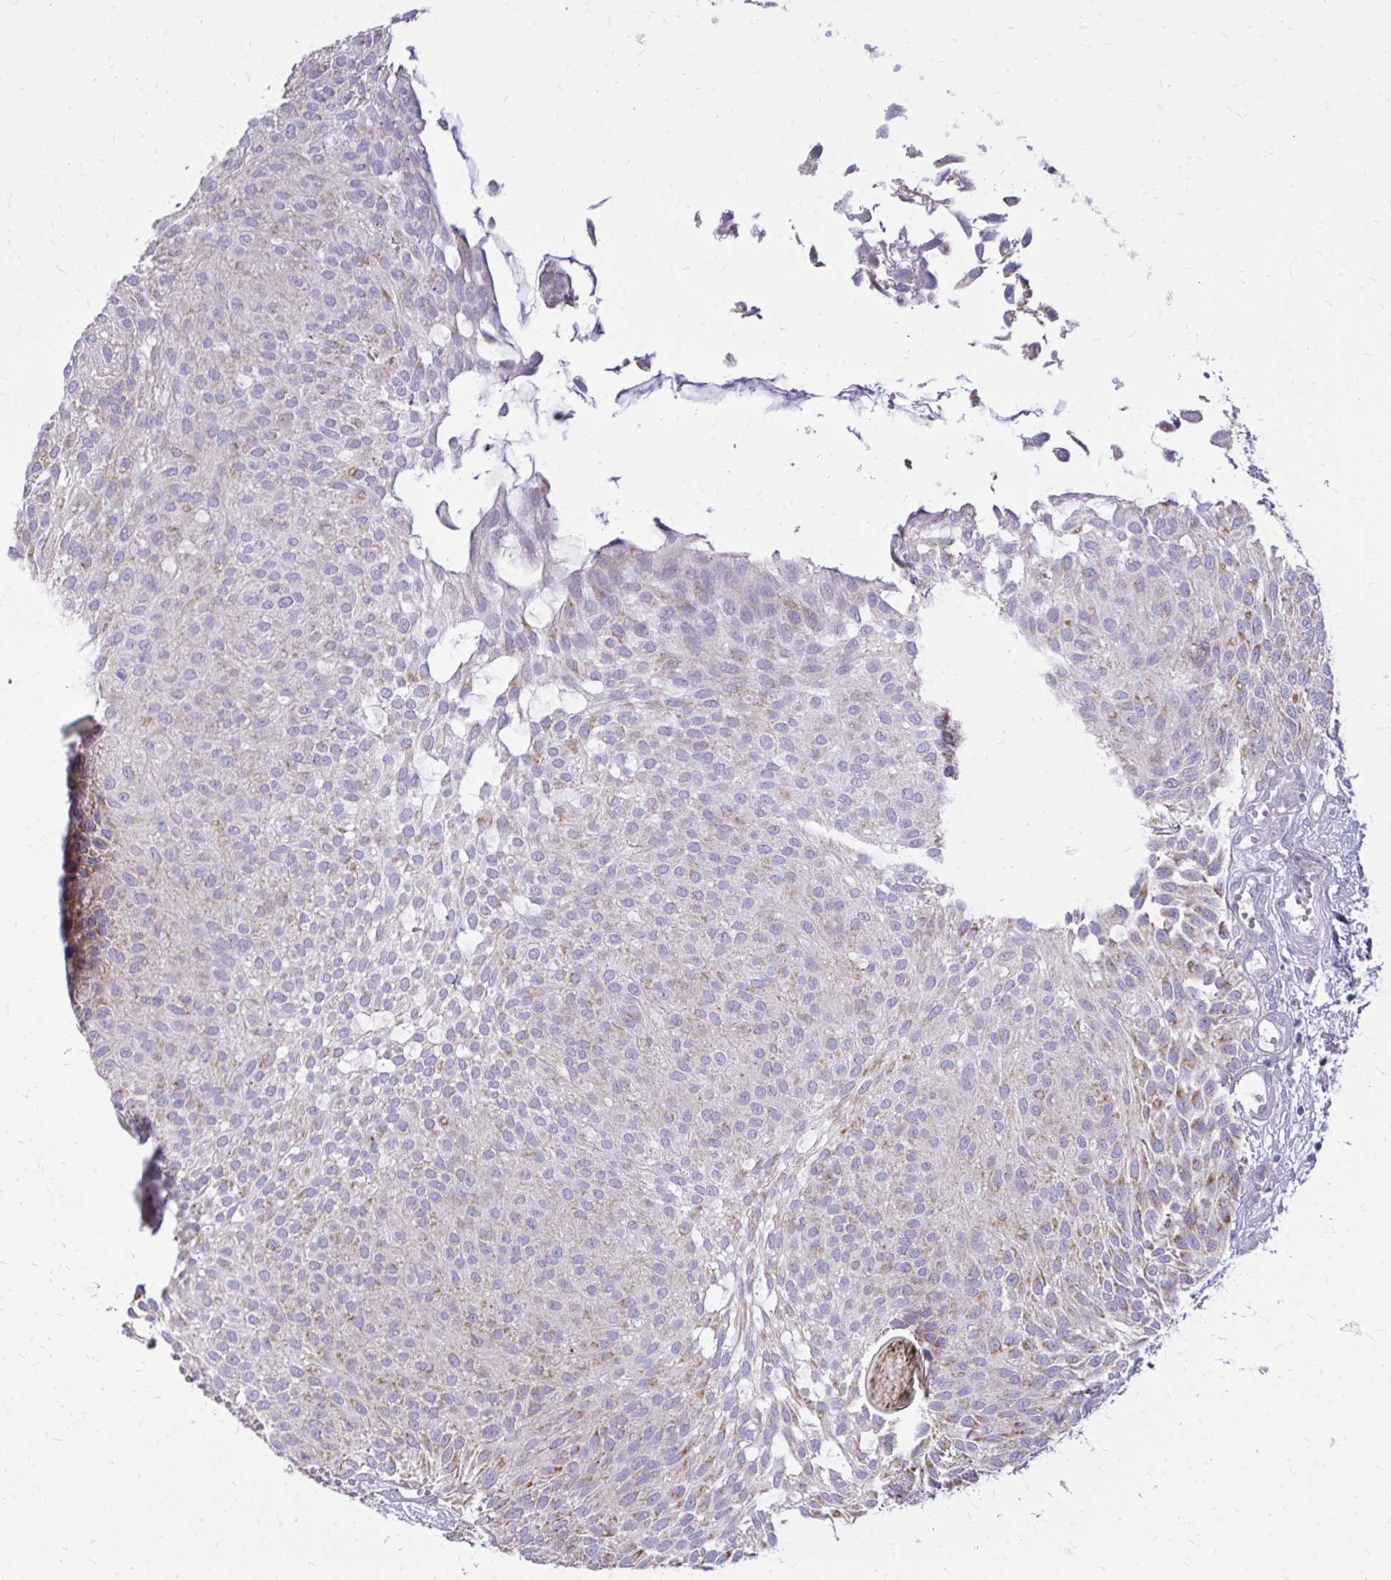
{"staining": {"intensity": "weak", "quantity": "25%-75%", "location": "cytoplasmic/membranous"}, "tissue": "urothelial cancer", "cell_type": "Tumor cells", "image_type": "cancer", "snomed": [{"axis": "morphology", "description": "Urothelial carcinoma, NOS"}, {"axis": "topography", "description": "Urinary bladder"}], "caption": "Urothelial cancer was stained to show a protein in brown. There is low levels of weak cytoplasmic/membranous expression in approximately 25%-75% of tumor cells. Immunohistochemistry (ihc) stains the protein in brown and the nuclei are stained blue.", "gene": "RPS6KA2", "patient": {"sex": "male", "age": 84}}